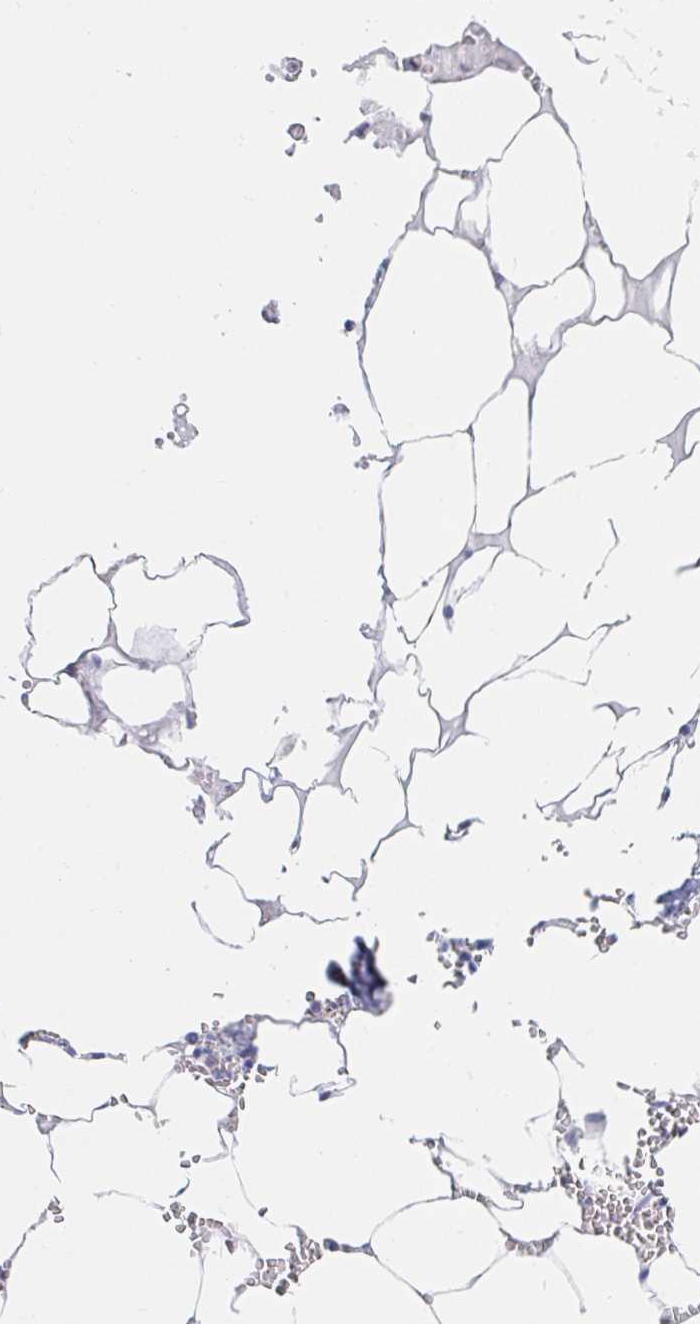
{"staining": {"intensity": "strong", "quantity": "<25%", "location": "cytoplasmic/membranous,nuclear"}, "tissue": "bone marrow", "cell_type": "Hematopoietic cells", "image_type": "normal", "snomed": [{"axis": "morphology", "description": "Normal tissue, NOS"}, {"axis": "topography", "description": "Bone marrow"}], "caption": "Strong cytoplasmic/membranous,nuclear positivity for a protein is identified in about <25% of hematopoietic cells of benign bone marrow using immunohistochemistry (IHC).", "gene": "CHD2", "patient": {"sex": "male", "age": 54}}